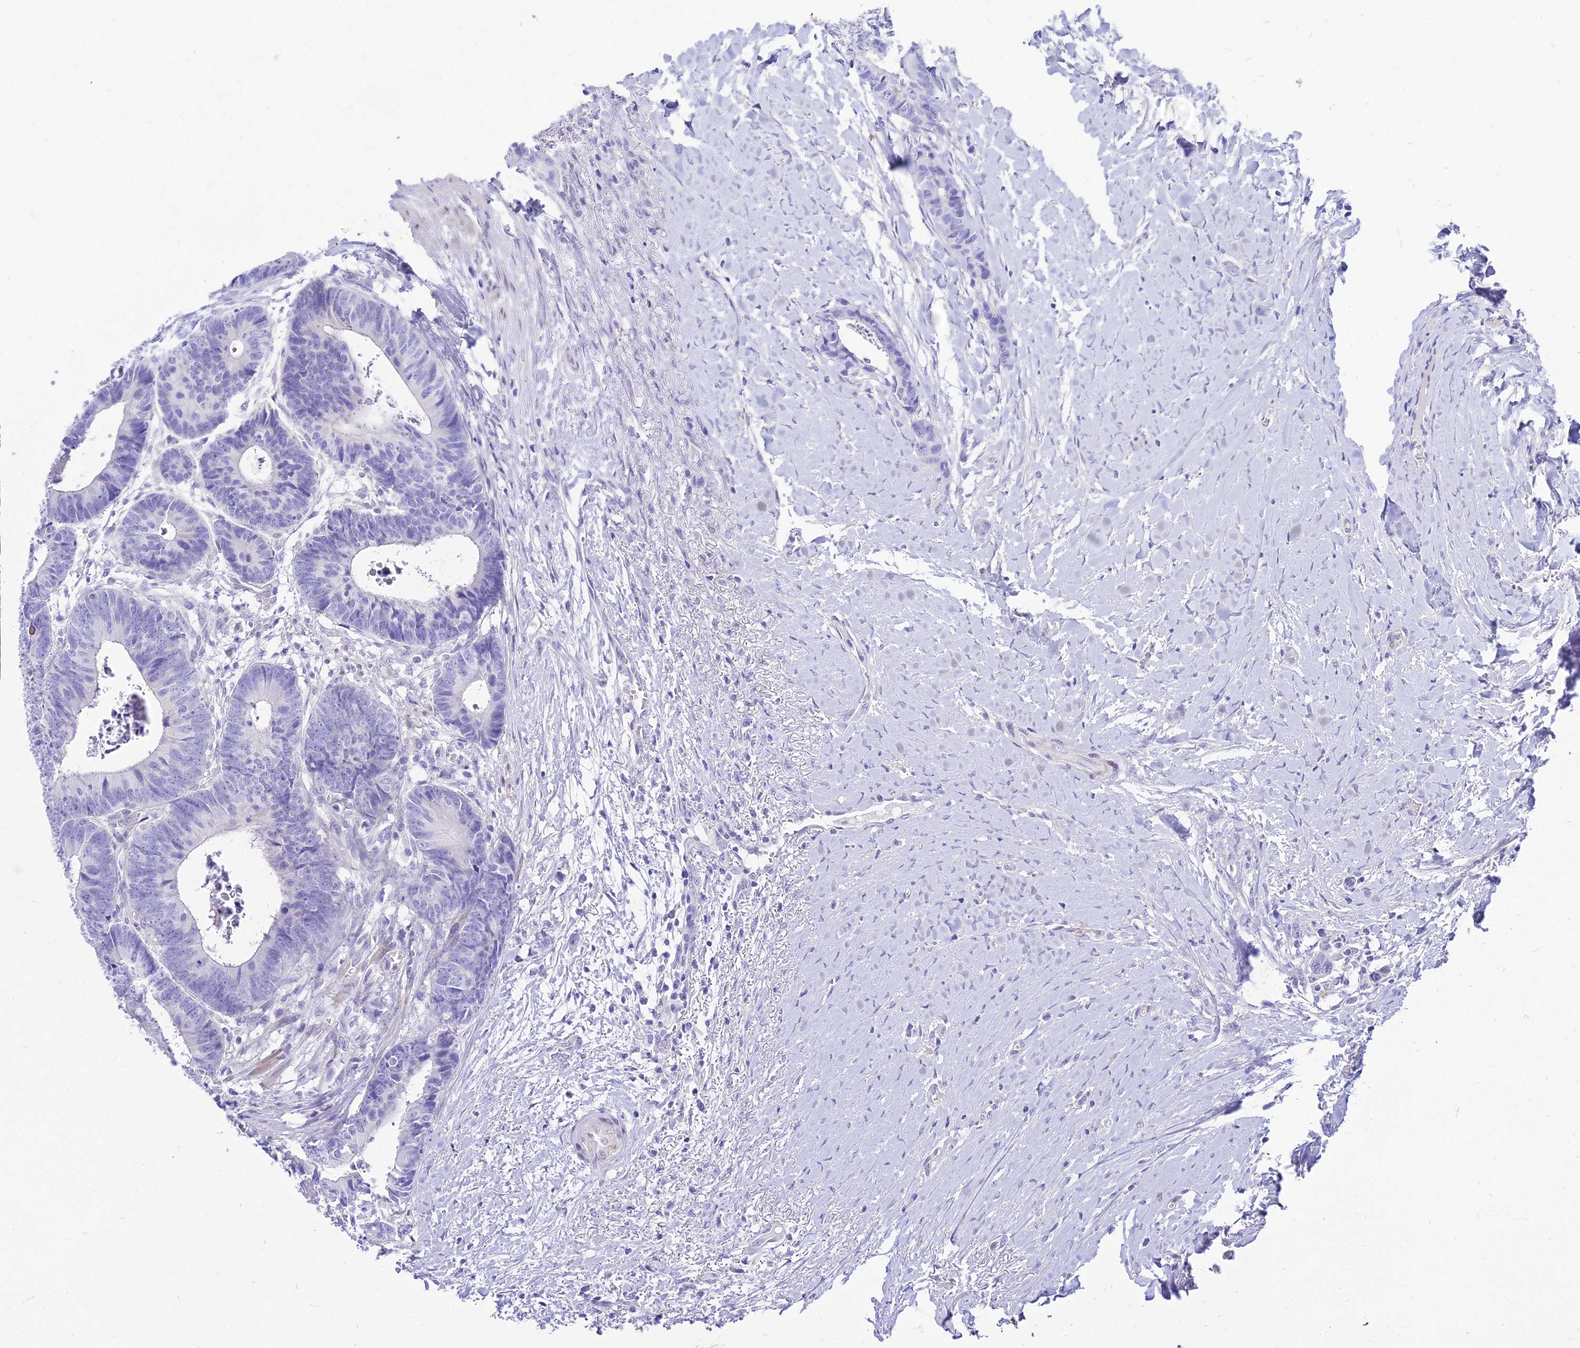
{"staining": {"intensity": "negative", "quantity": "none", "location": "none"}, "tissue": "colorectal cancer", "cell_type": "Tumor cells", "image_type": "cancer", "snomed": [{"axis": "morphology", "description": "Adenocarcinoma, NOS"}, {"axis": "topography", "description": "Colon"}], "caption": "Immunohistochemical staining of human colorectal cancer shows no significant positivity in tumor cells.", "gene": "TAC3", "patient": {"sex": "female", "age": 57}}